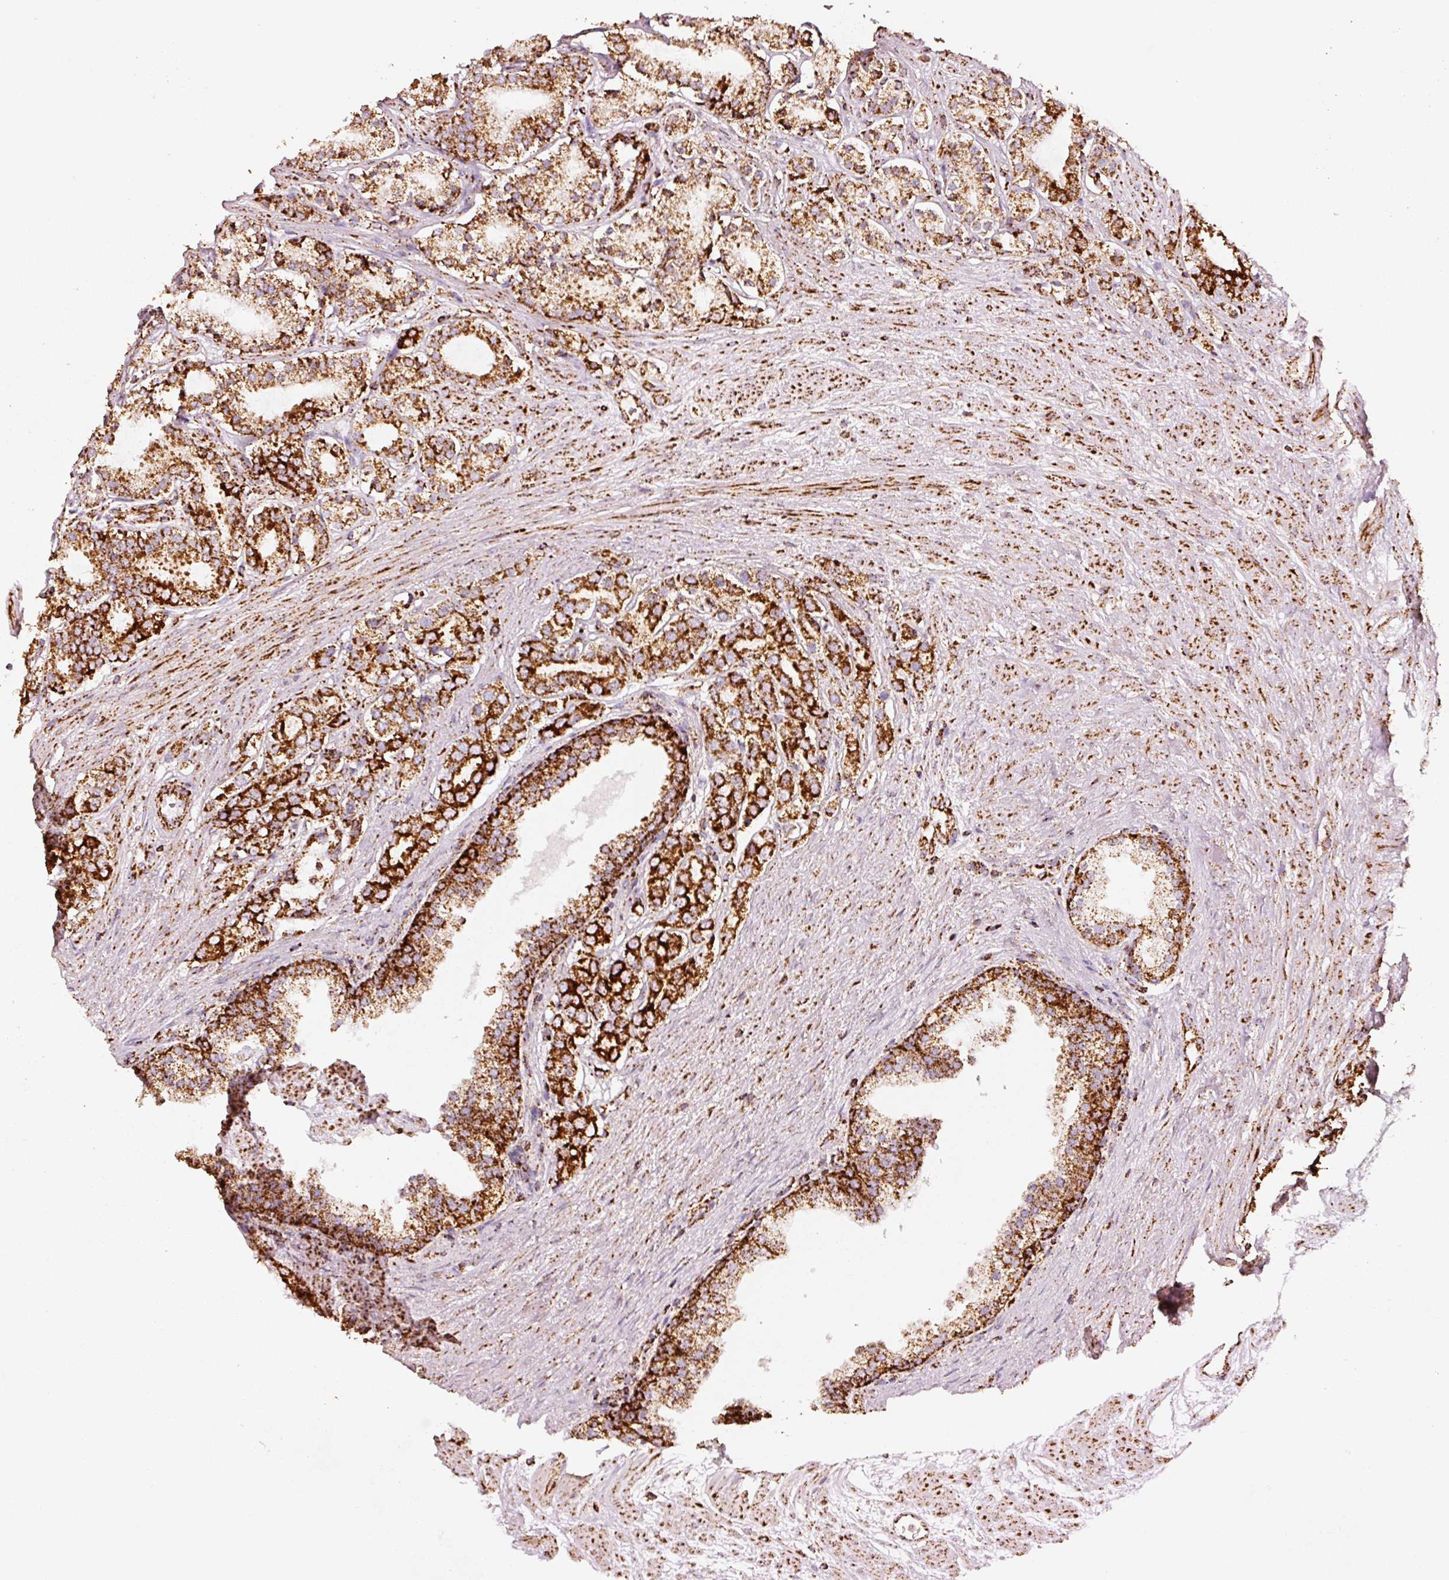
{"staining": {"intensity": "strong", "quantity": ">75%", "location": "cytoplasmic/membranous"}, "tissue": "prostate cancer", "cell_type": "Tumor cells", "image_type": "cancer", "snomed": [{"axis": "morphology", "description": "Adenocarcinoma, High grade"}, {"axis": "topography", "description": "Prostate"}], "caption": "Immunohistochemical staining of adenocarcinoma (high-grade) (prostate) demonstrates strong cytoplasmic/membranous protein staining in about >75% of tumor cells.", "gene": "UQCRC1", "patient": {"sex": "male", "age": 58}}